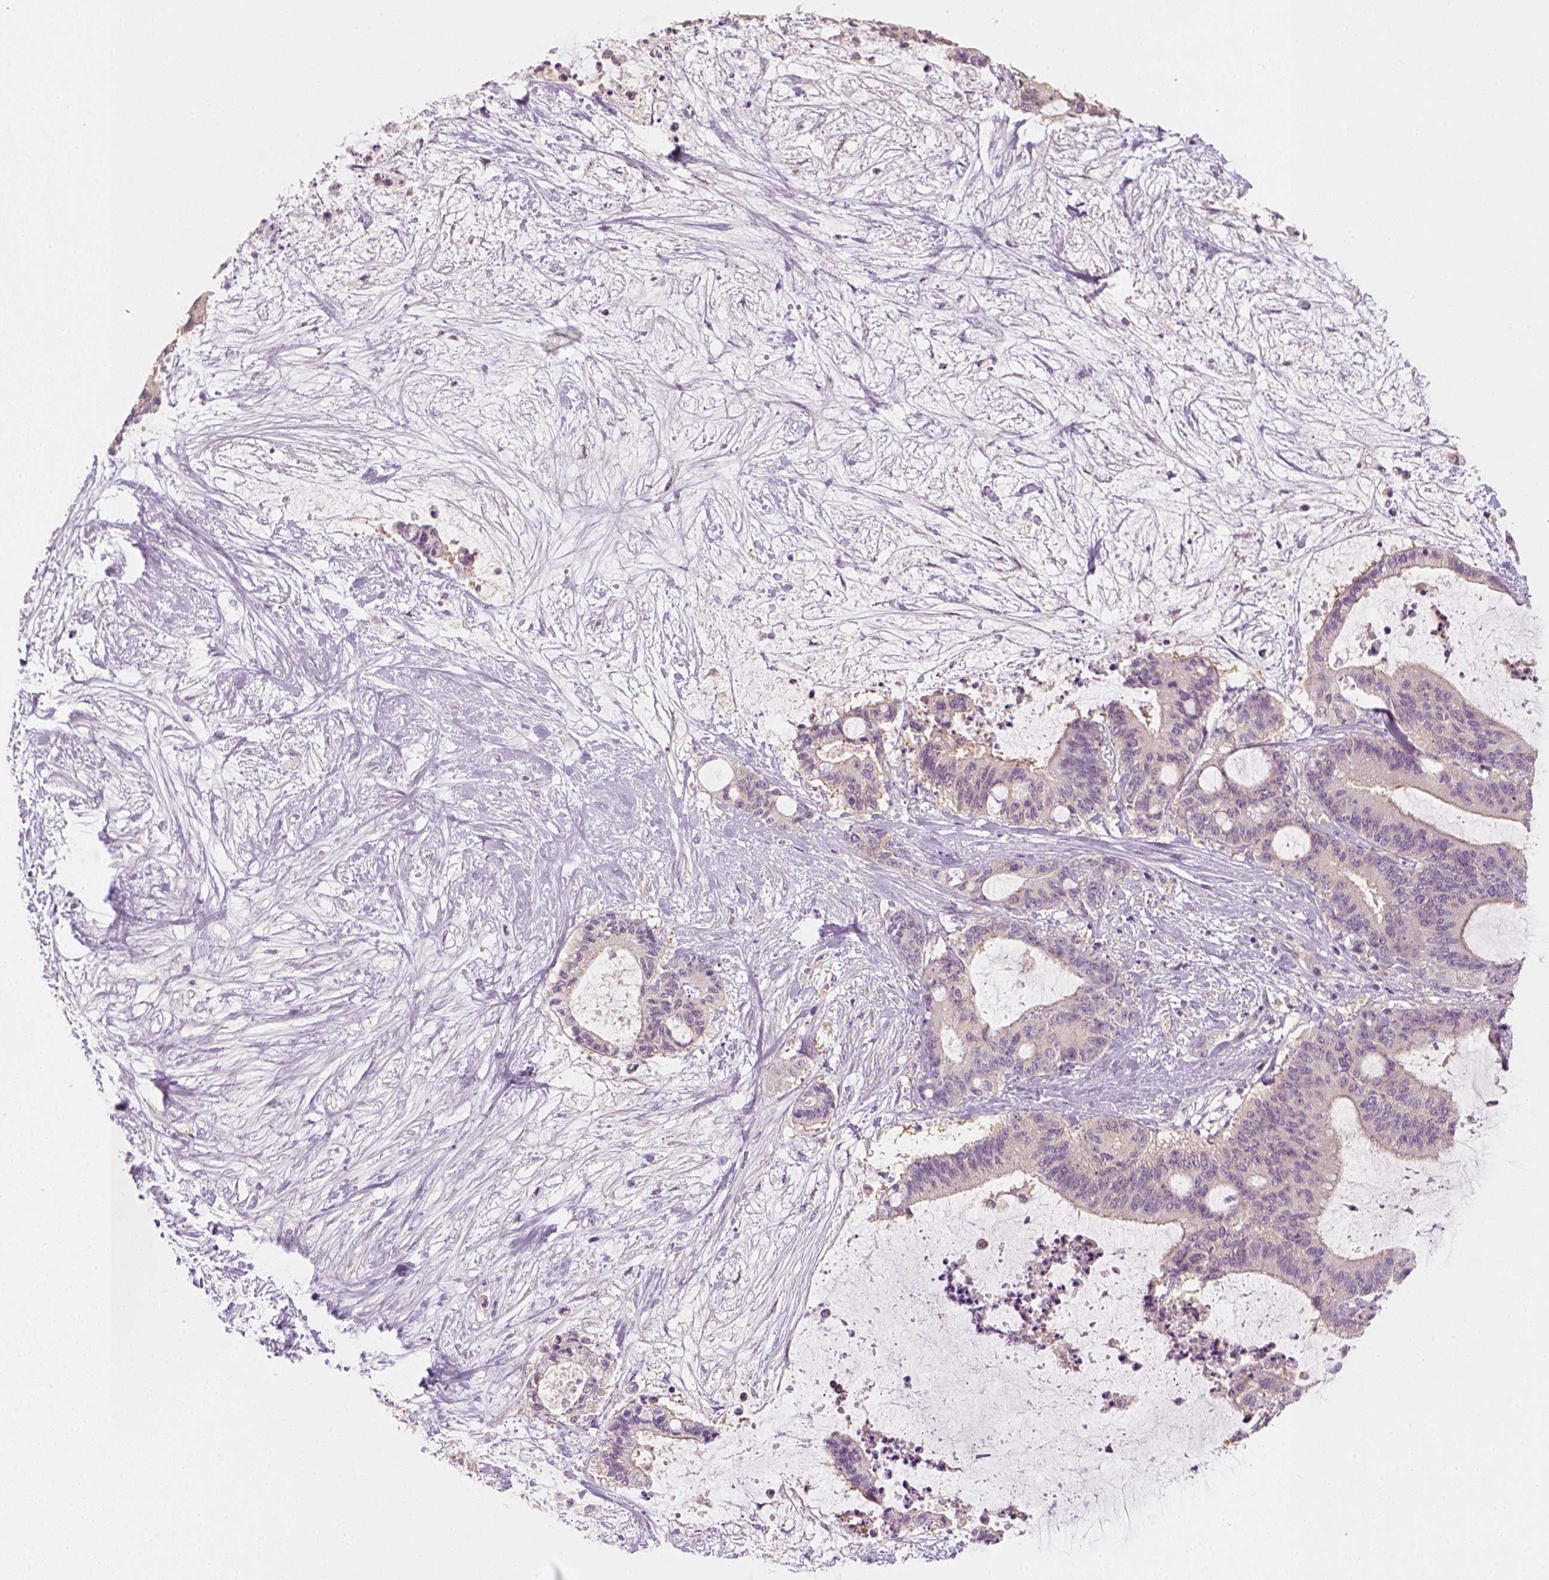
{"staining": {"intensity": "negative", "quantity": "none", "location": "none"}, "tissue": "liver cancer", "cell_type": "Tumor cells", "image_type": "cancer", "snomed": [{"axis": "morphology", "description": "Cholangiocarcinoma"}, {"axis": "topography", "description": "Liver"}], "caption": "Tumor cells are negative for protein expression in human liver cancer.", "gene": "EPHB1", "patient": {"sex": "female", "age": 73}}